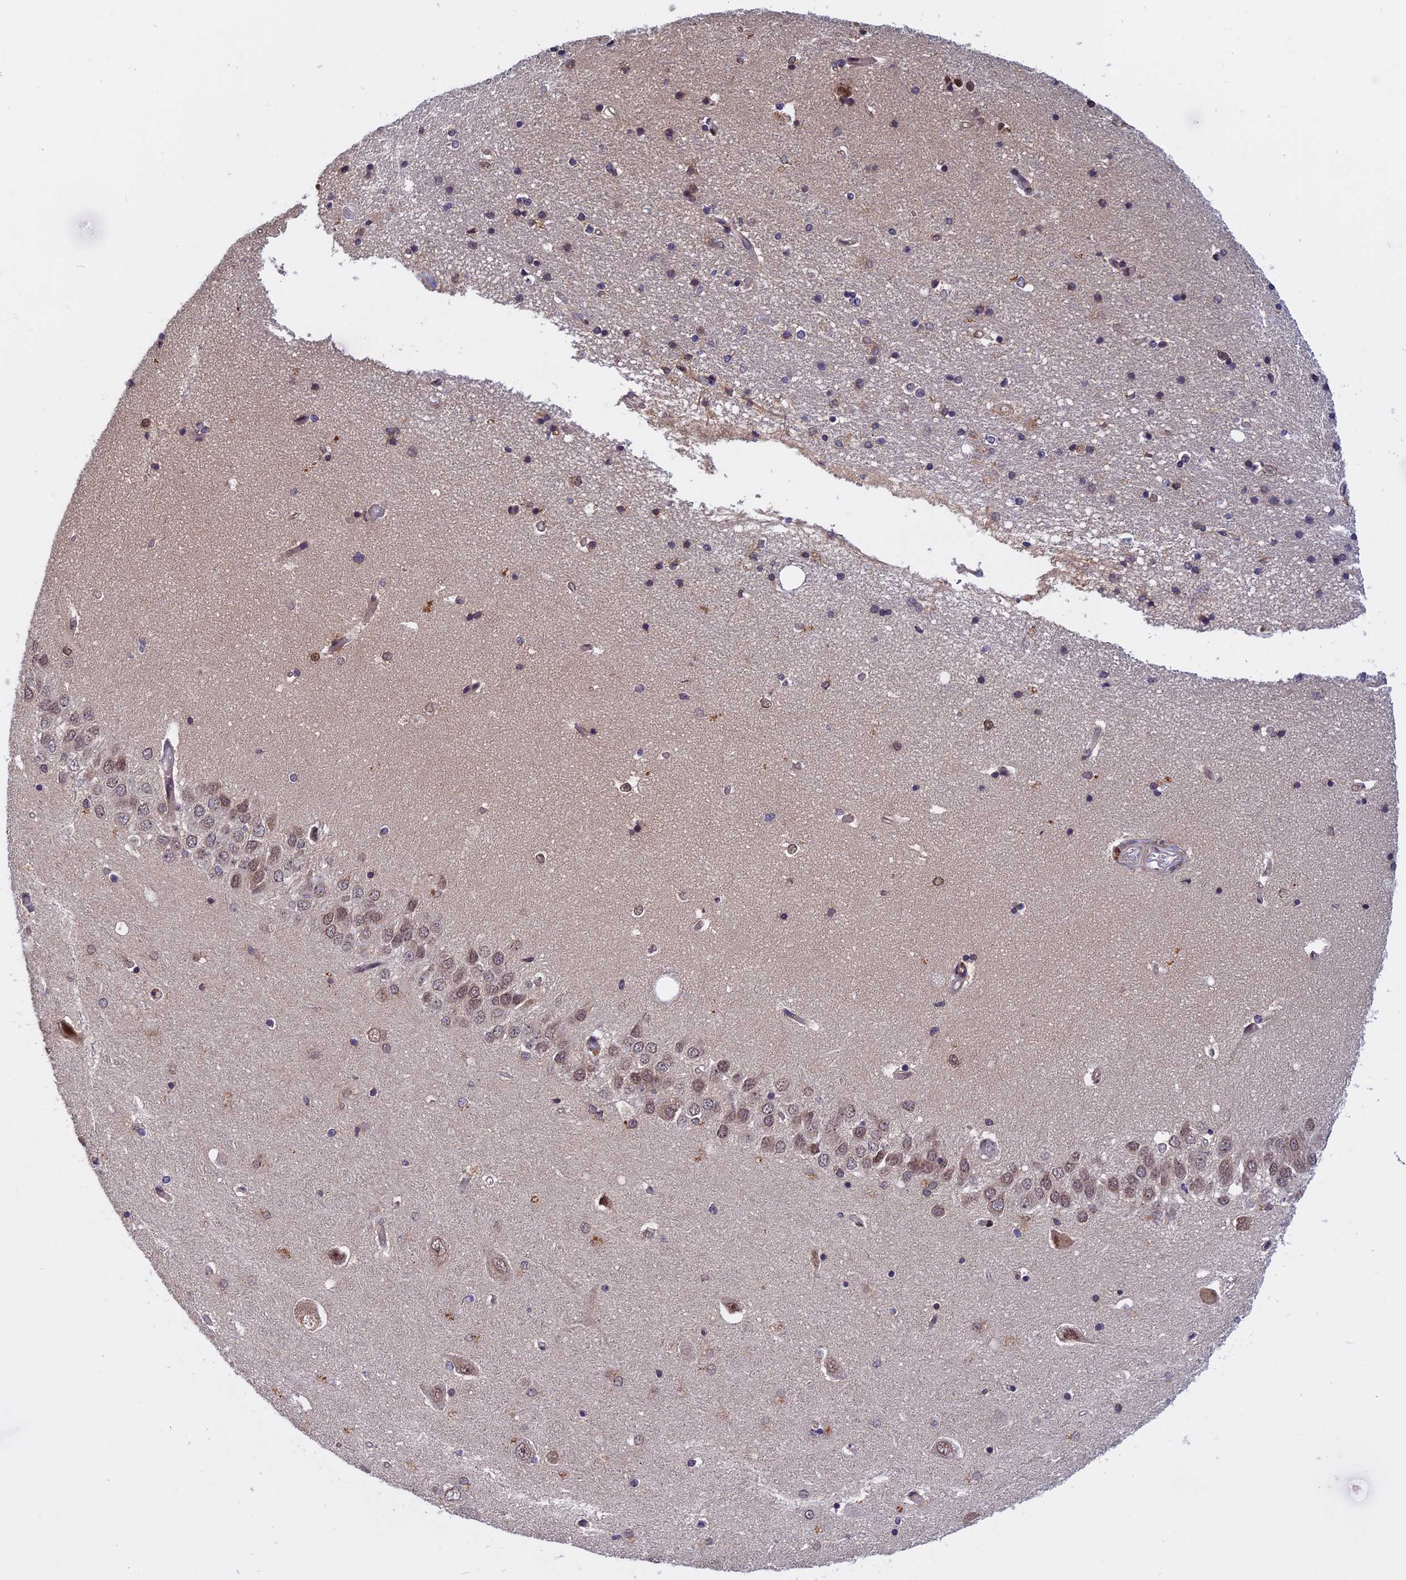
{"staining": {"intensity": "weak", "quantity": "<25%", "location": "cytoplasmic/membranous,nuclear"}, "tissue": "hippocampus", "cell_type": "Glial cells", "image_type": "normal", "snomed": [{"axis": "morphology", "description": "Normal tissue, NOS"}, {"axis": "topography", "description": "Hippocampus"}], "caption": "IHC image of normal hippocampus: human hippocampus stained with DAB exhibits no significant protein expression in glial cells. (Stains: DAB (3,3'-diaminobenzidine) immunohistochemistry (IHC) with hematoxylin counter stain, Microscopy: brightfield microscopy at high magnification).", "gene": "CCDC113", "patient": {"sex": "male", "age": 45}}